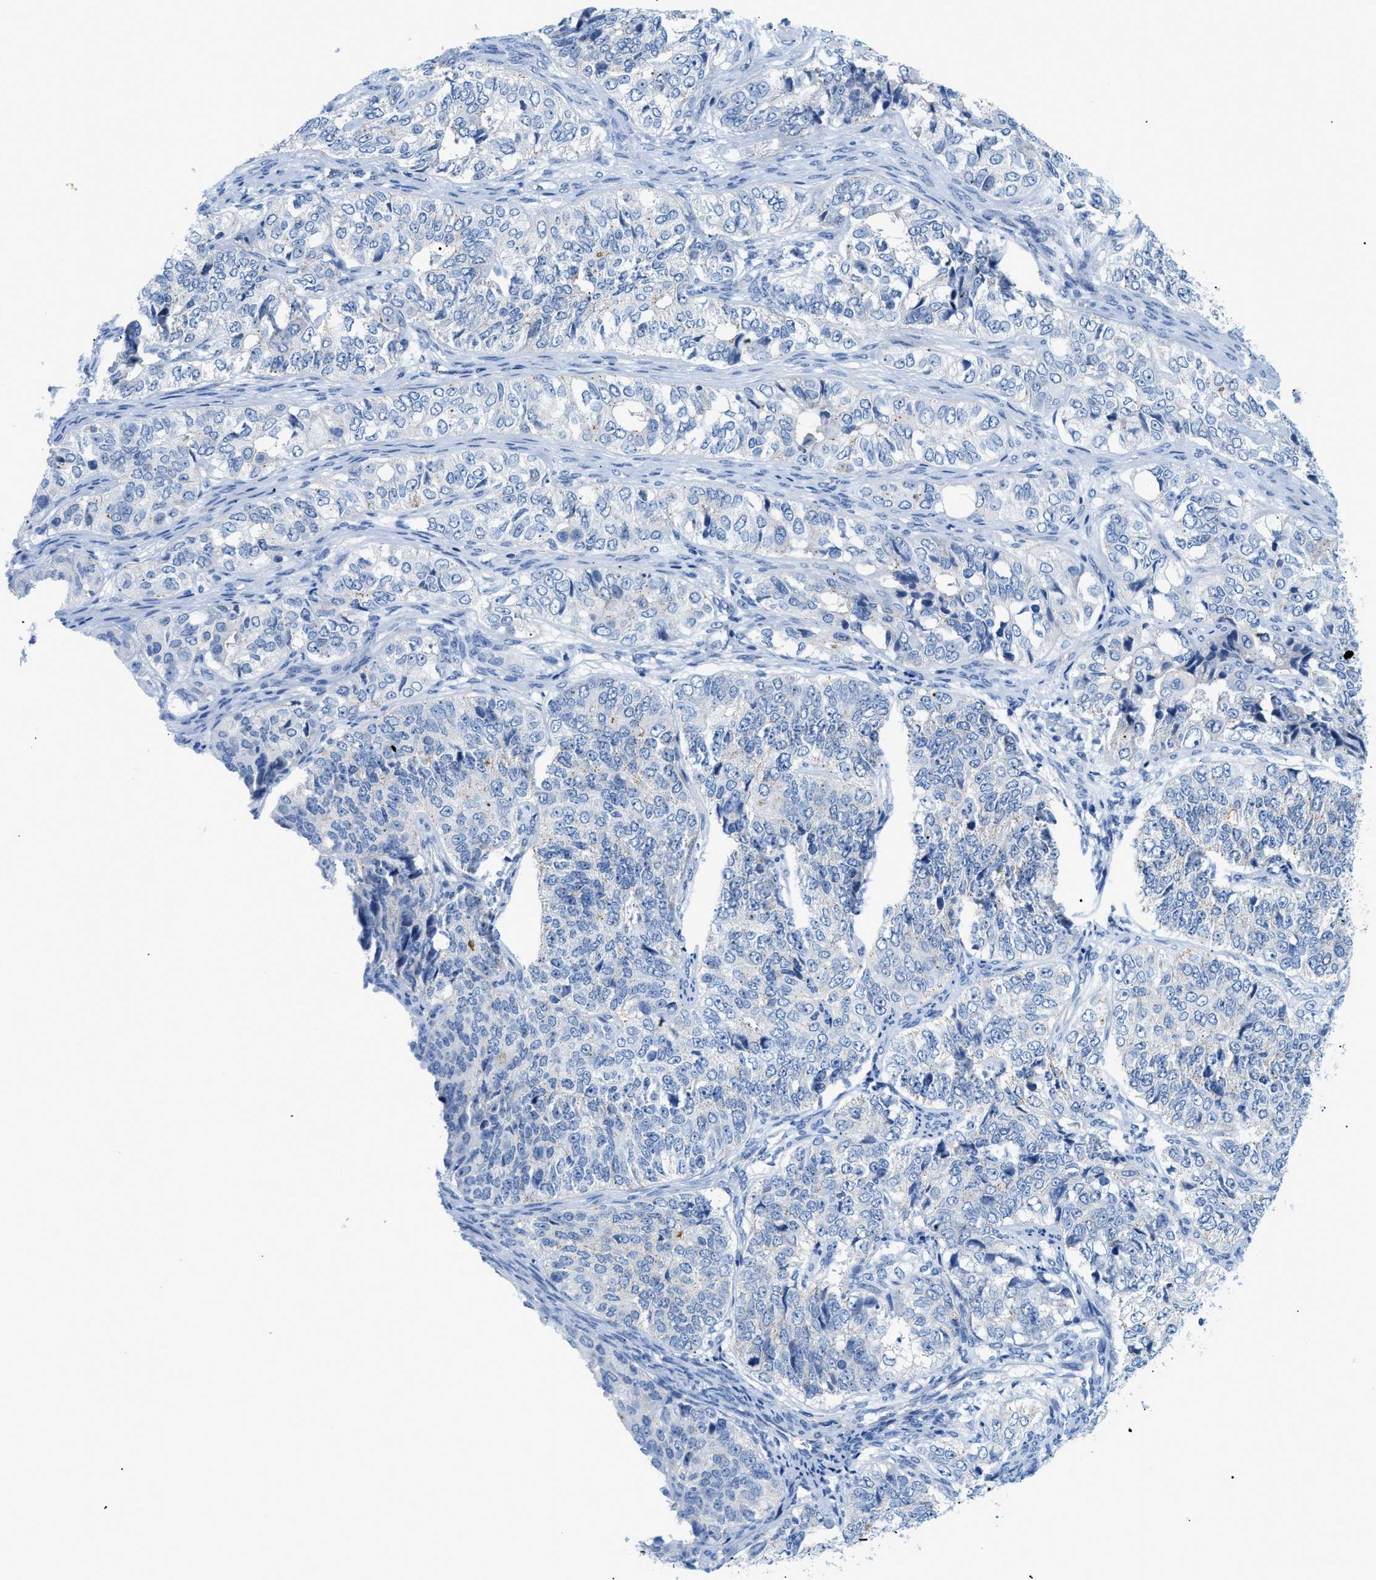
{"staining": {"intensity": "negative", "quantity": "none", "location": "none"}, "tissue": "ovarian cancer", "cell_type": "Tumor cells", "image_type": "cancer", "snomed": [{"axis": "morphology", "description": "Carcinoma, endometroid"}, {"axis": "topography", "description": "Ovary"}], "caption": "A histopathology image of ovarian endometroid carcinoma stained for a protein shows no brown staining in tumor cells. Brightfield microscopy of immunohistochemistry stained with DAB (3,3'-diaminobenzidine) (brown) and hematoxylin (blue), captured at high magnification.", "gene": "FDCSP", "patient": {"sex": "female", "age": 51}}